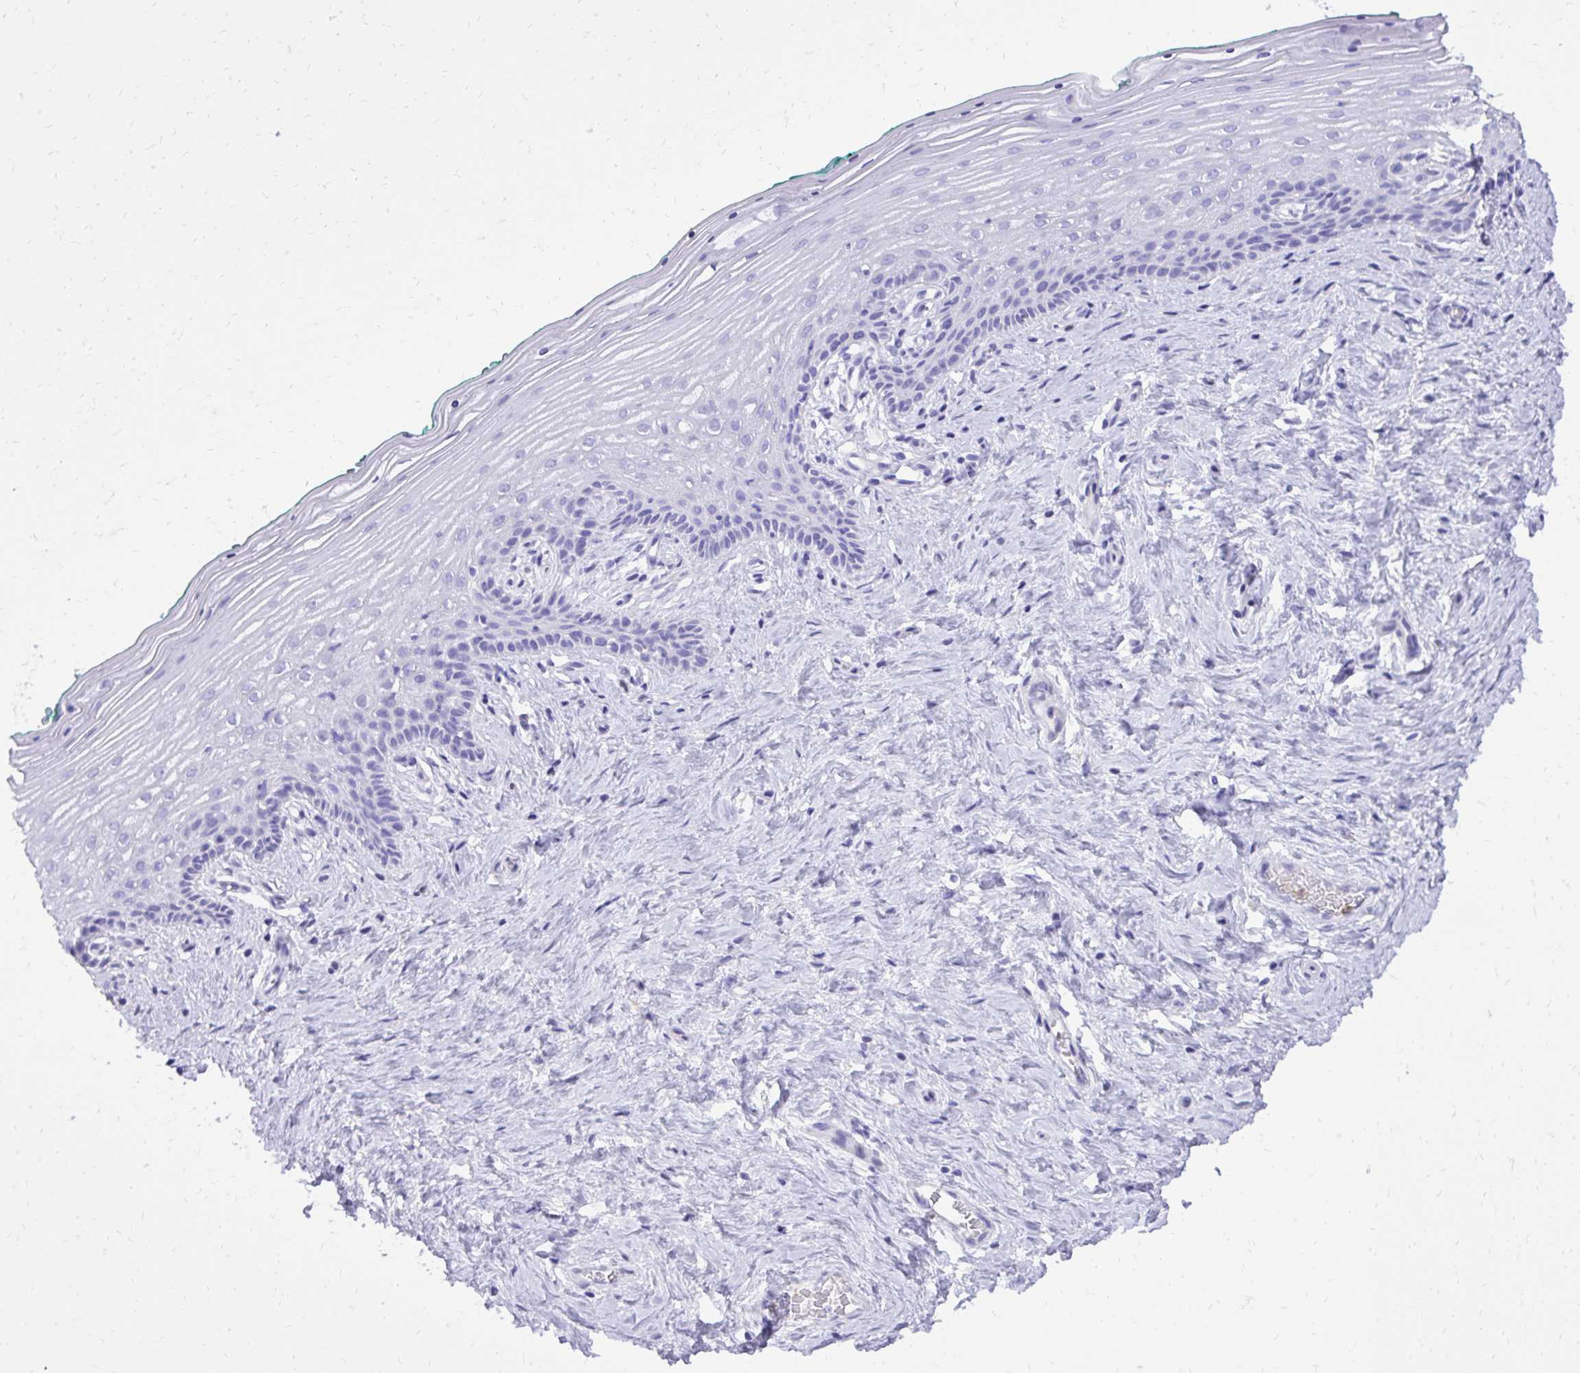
{"staining": {"intensity": "negative", "quantity": "none", "location": "none"}, "tissue": "vagina", "cell_type": "Squamous epithelial cells", "image_type": "normal", "snomed": [{"axis": "morphology", "description": "Normal tissue, NOS"}, {"axis": "topography", "description": "Vagina"}], "caption": "The micrograph reveals no significant staining in squamous epithelial cells of vagina. (Brightfield microscopy of DAB (3,3'-diaminobenzidine) IHC at high magnification).", "gene": "CAT", "patient": {"sex": "female", "age": 45}}